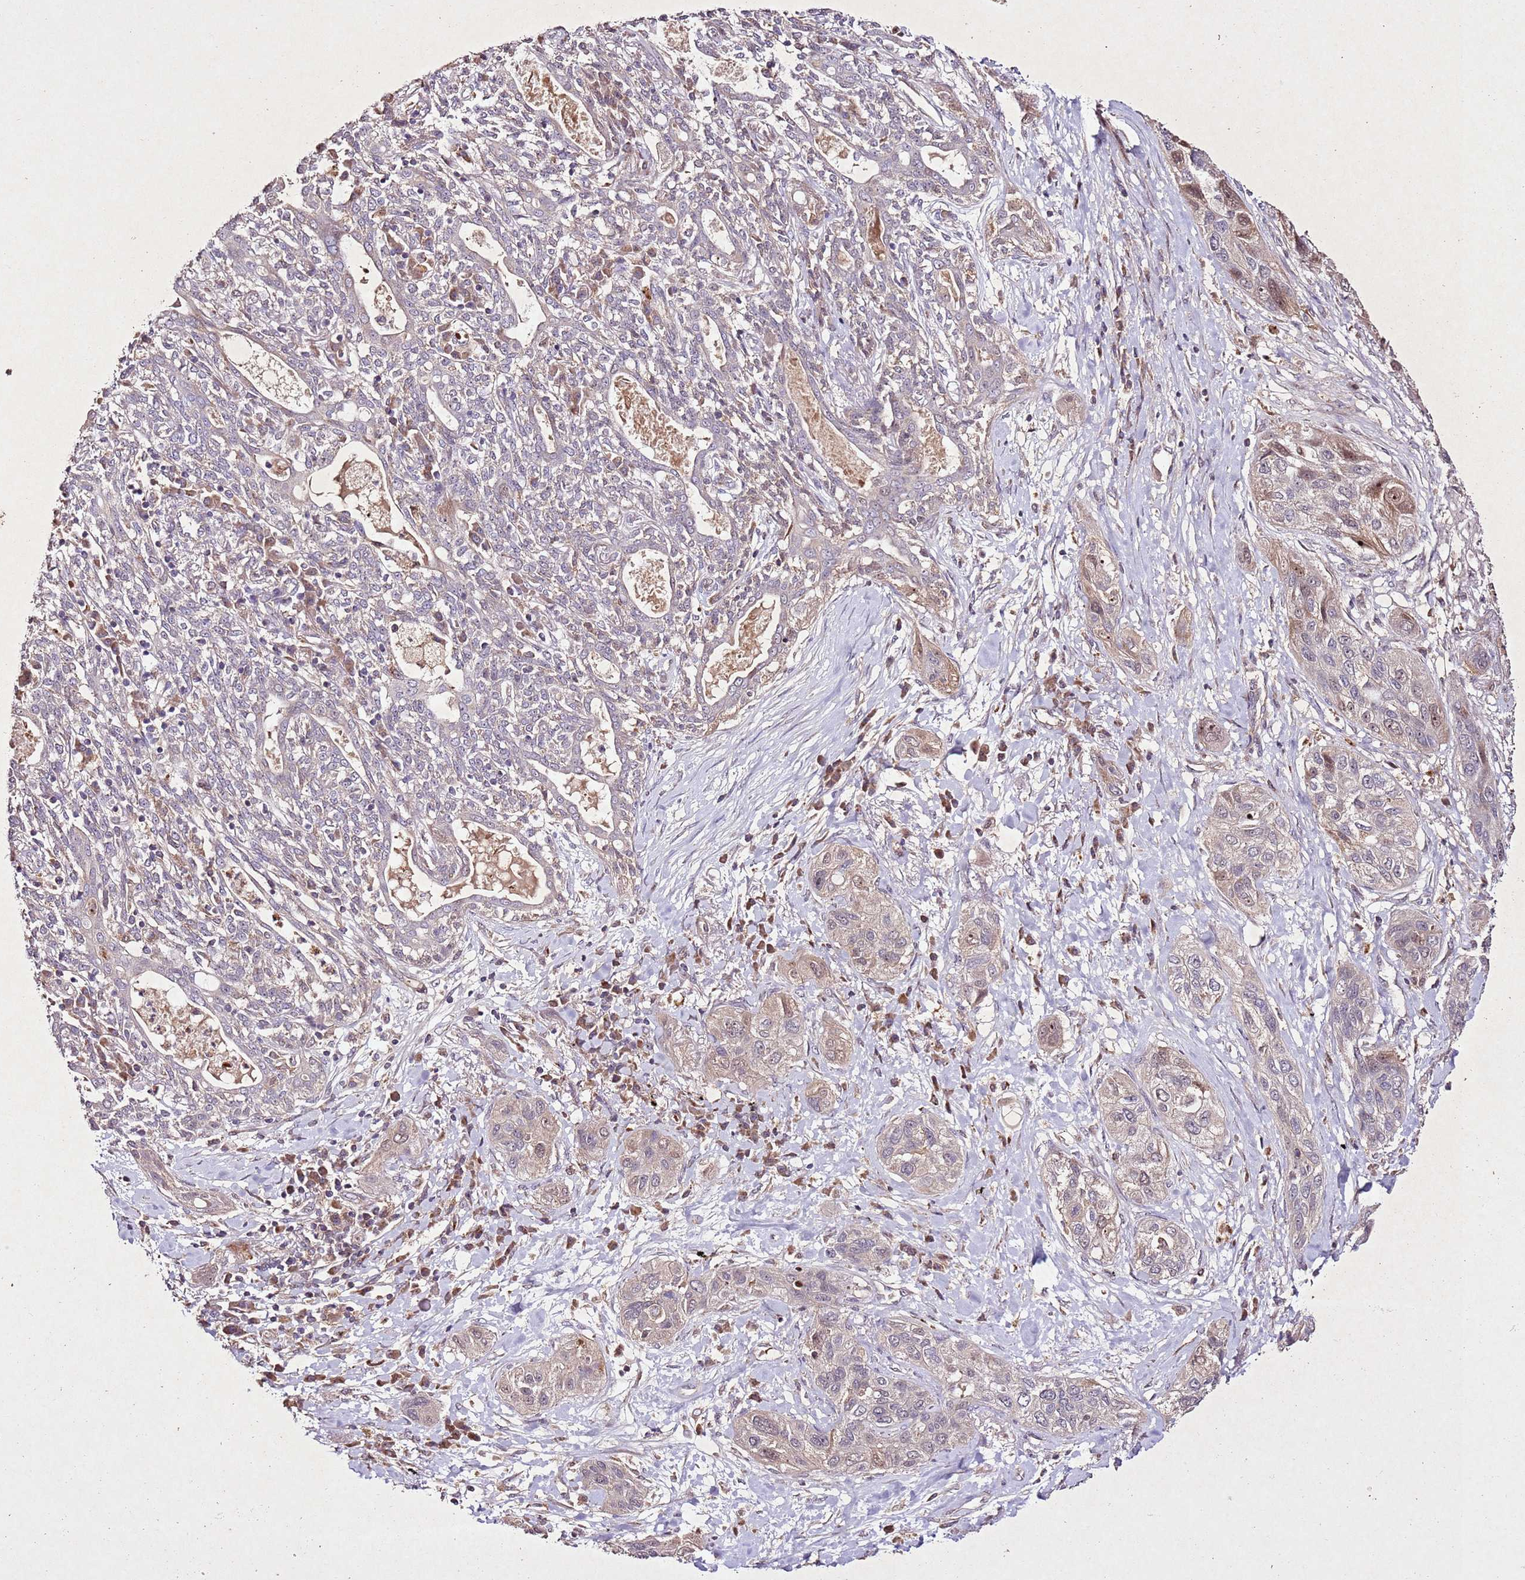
{"staining": {"intensity": "weak", "quantity": ">75%", "location": "cytoplasmic/membranous"}, "tissue": "lung cancer", "cell_type": "Tumor cells", "image_type": "cancer", "snomed": [{"axis": "morphology", "description": "Squamous cell carcinoma, NOS"}, {"axis": "topography", "description": "Lung"}], "caption": "The histopathology image displays staining of lung cancer, revealing weak cytoplasmic/membranous protein positivity (brown color) within tumor cells.", "gene": "PTMA", "patient": {"sex": "female", "age": 70}}